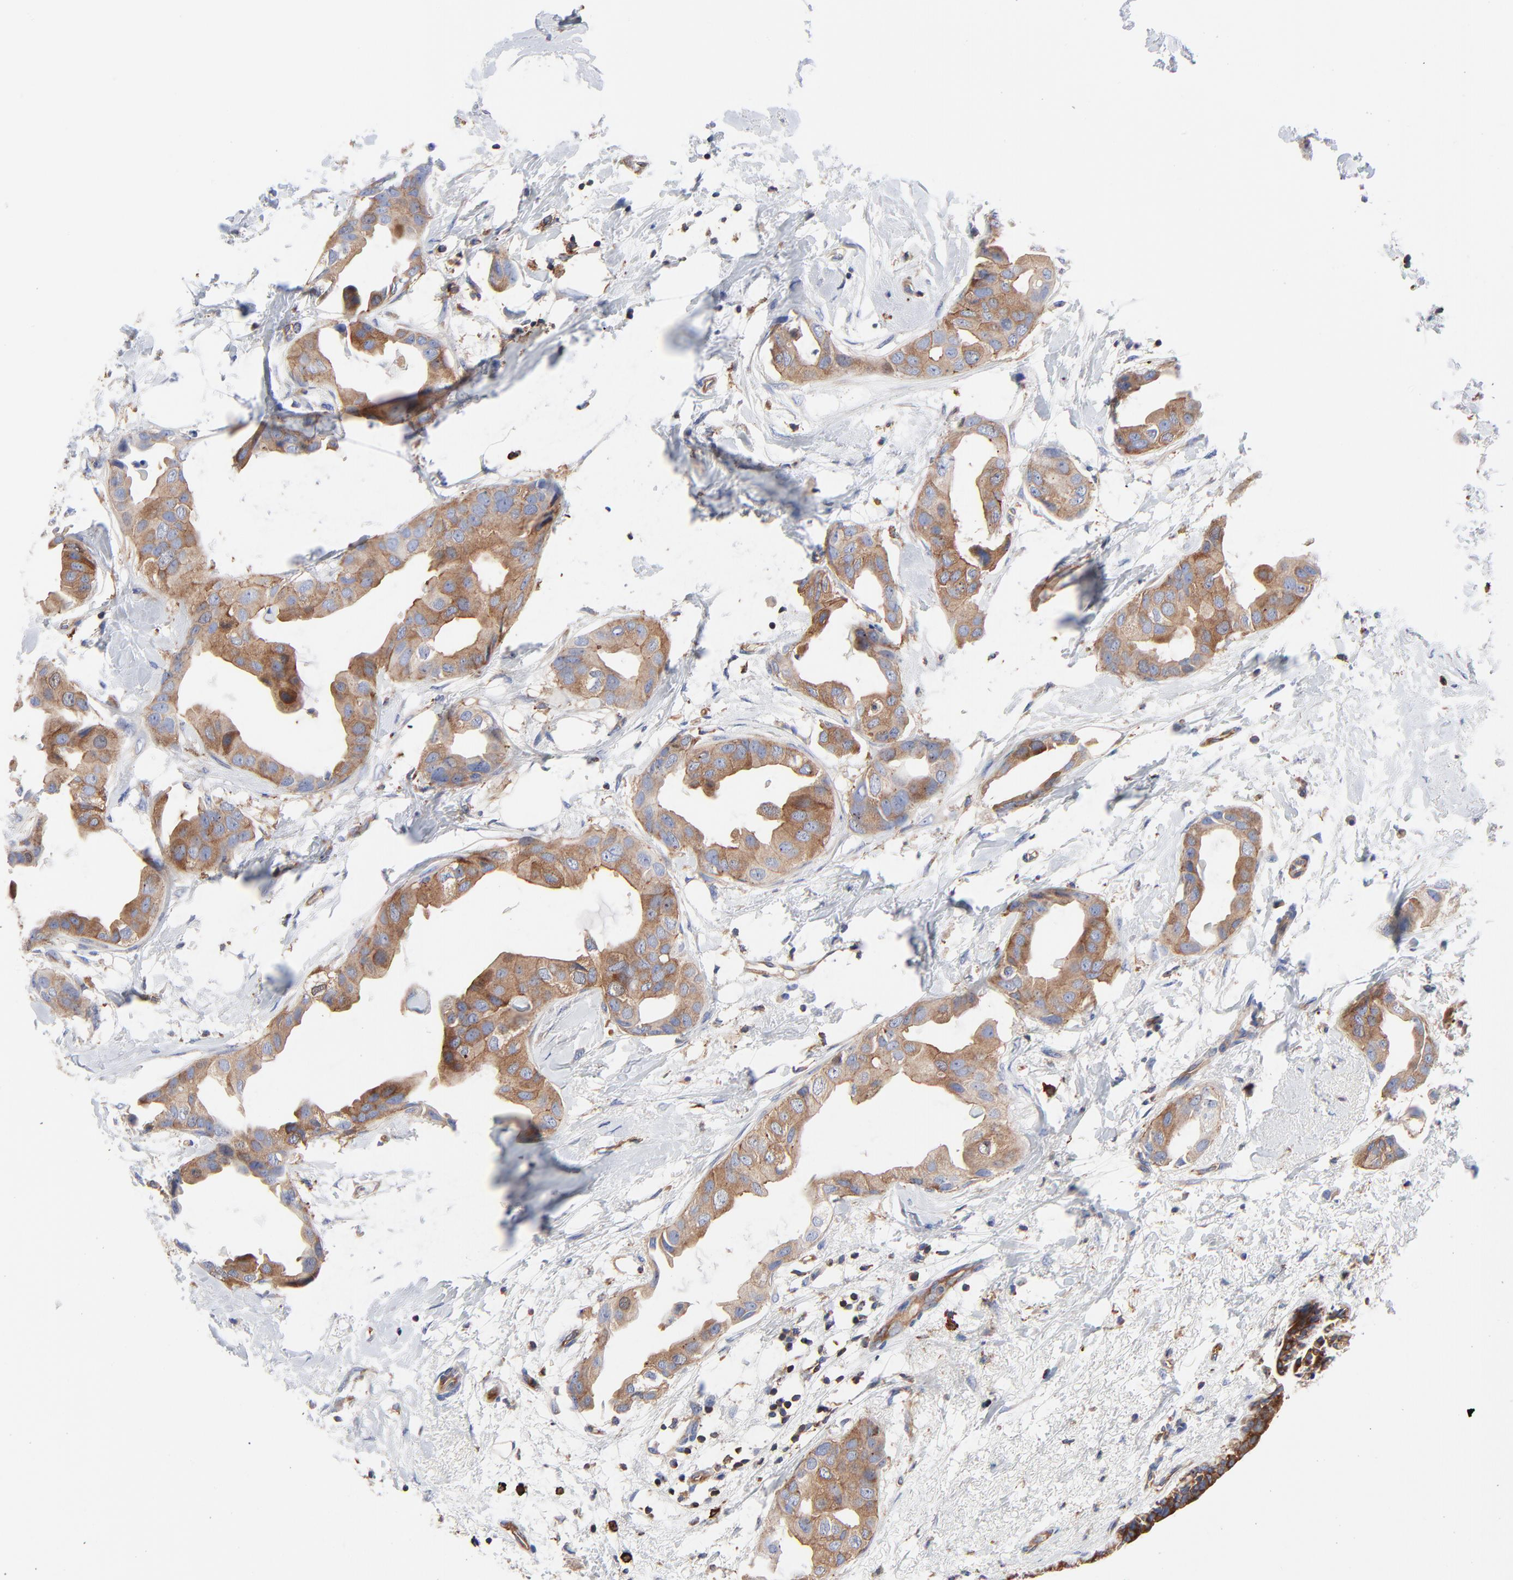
{"staining": {"intensity": "moderate", "quantity": ">75%", "location": "cytoplasmic/membranous"}, "tissue": "breast cancer", "cell_type": "Tumor cells", "image_type": "cancer", "snomed": [{"axis": "morphology", "description": "Duct carcinoma"}, {"axis": "topography", "description": "Breast"}], "caption": "Immunohistochemical staining of human infiltrating ductal carcinoma (breast) shows medium levels of moderate cytoplasmic/membranous protein expression in approximately >75% of tumor cells. (DAB (3,3'-diaminobenzidine) = brown stain, brightfield microscopy at high magnification).", "gene": "CD2AP", "patient": {"sex": "female", "age": 40}}